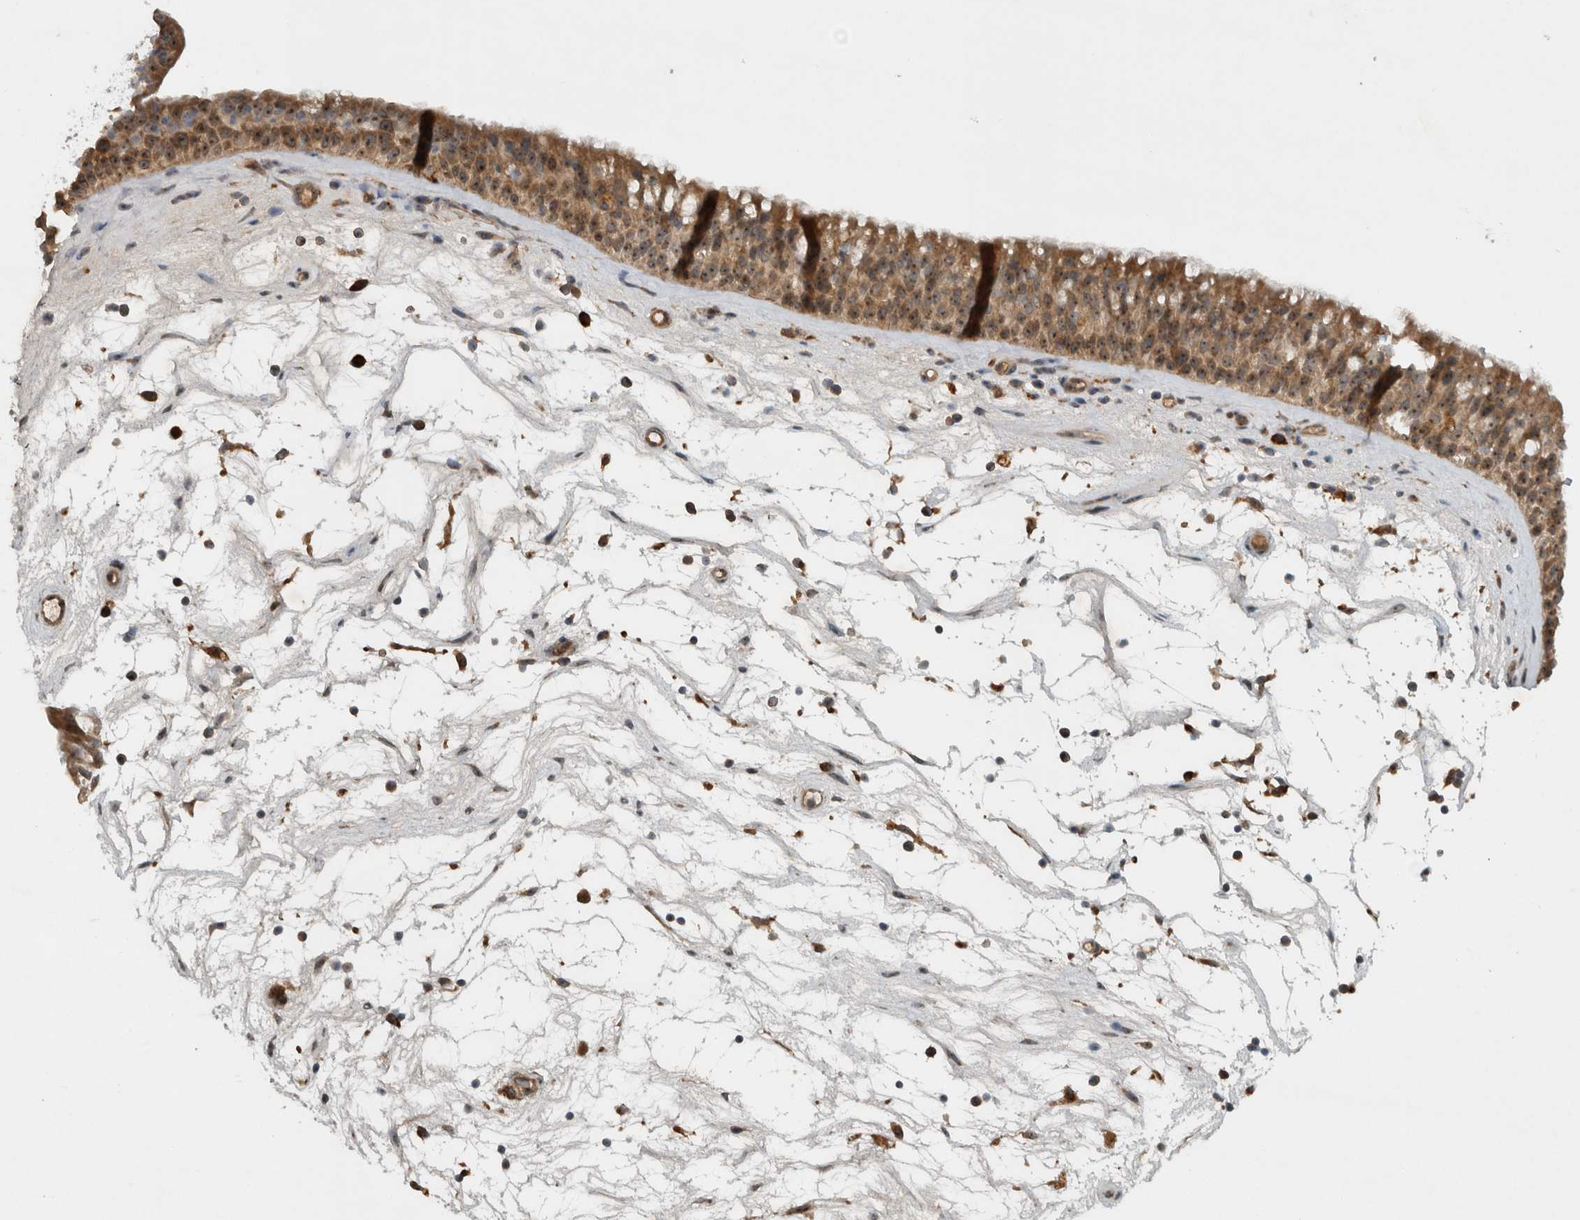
{"staining": {"intensity": "moderate", "quantity": ">75%", "location": "cytoplasmic/membranous,nuclear"}, "tissue": "nasopharynx", "cell_type": "Respiratory epithelial cells", "image_type": "normal", "snomed": [{"axis": "morphology", "description": "Normal tissue, NOS"}, {"axis": "topography", "description": "Nasopharynx"}], "caption": "Protein staining displays moderate cytoplasmic/membranous,nuclear expression in approximately >75% of respiratory epithelial cells in normal nasopharynx. The staining is performed using DAB brown chromogen to label protein expression. The nuclei are counter-stained blue using hematoxylin.", "gene": "GPR137B", "patient": {"sex": "male", "age": 64}}